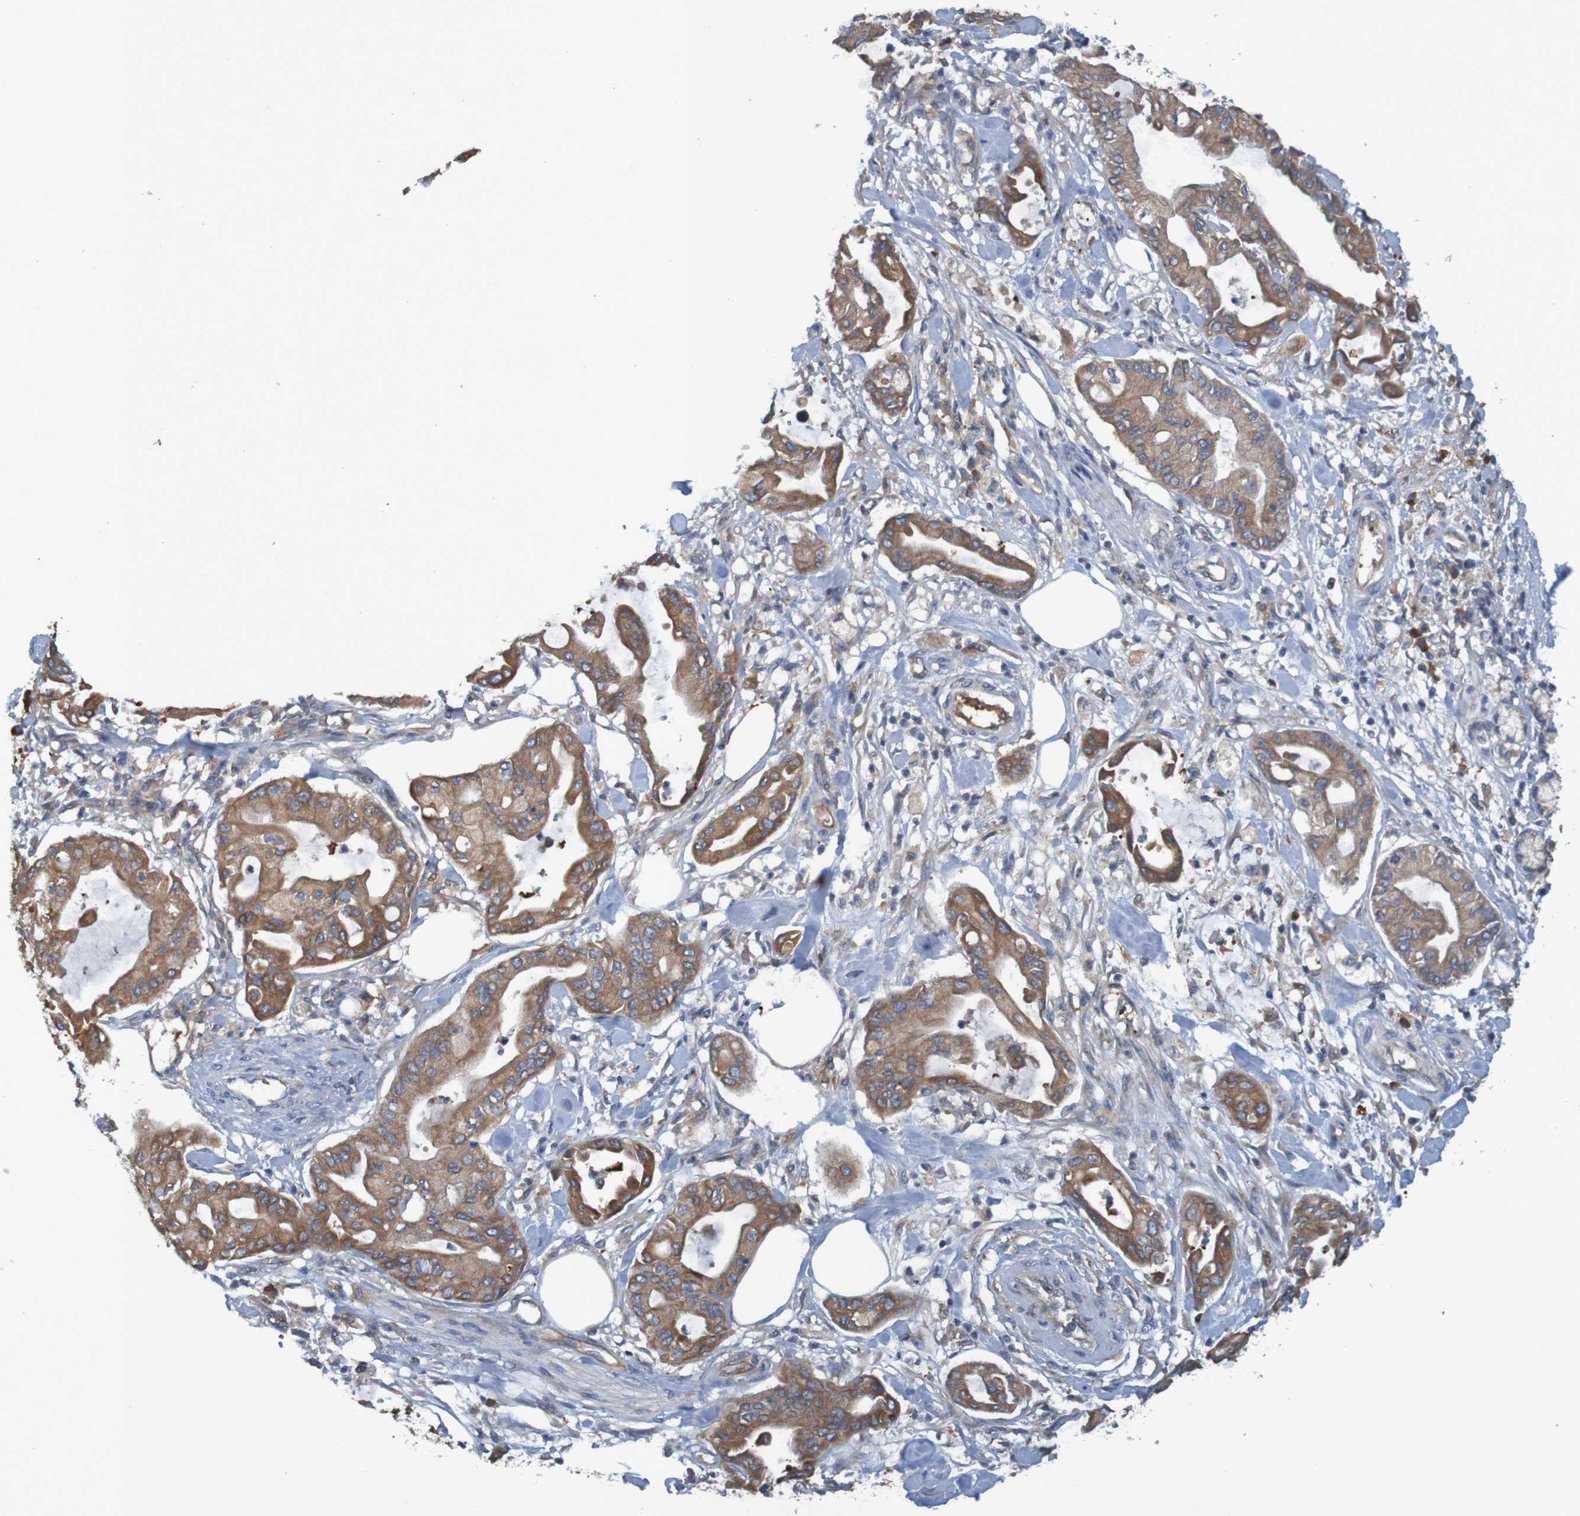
{"staining": {"intensity": "moderate", "quantity": ">75%", "location": "cytoplasmic/membranous"}, "tissue": "pancreatic cancer", "cell_type": "Tumor cells", "image_type": "cancer", "snomed": [{"axis": "morphology", "description": "Adenocarcinoma, NOS"}, {"axis": "morphology", "description": "Adenocarcinoma, metastatic, NOS"}, {"axis": "topography", "description": "Lymph node"}, {"axis": "topography", "description": "Pancreas"}, {"axis": "topography", "description": "Duodenum"}], "caption": "Tumor cells display medium levels of moderate cytoplasmic/membranous expression in approximately >75% of cells in human pancreatic metastatic adenocarcinoma. Ihc stains the protein of interest in brown and the nuclei are stained blue.", "gene": "DNAJC4", "patient": {"sex": "female", "age": 64}}